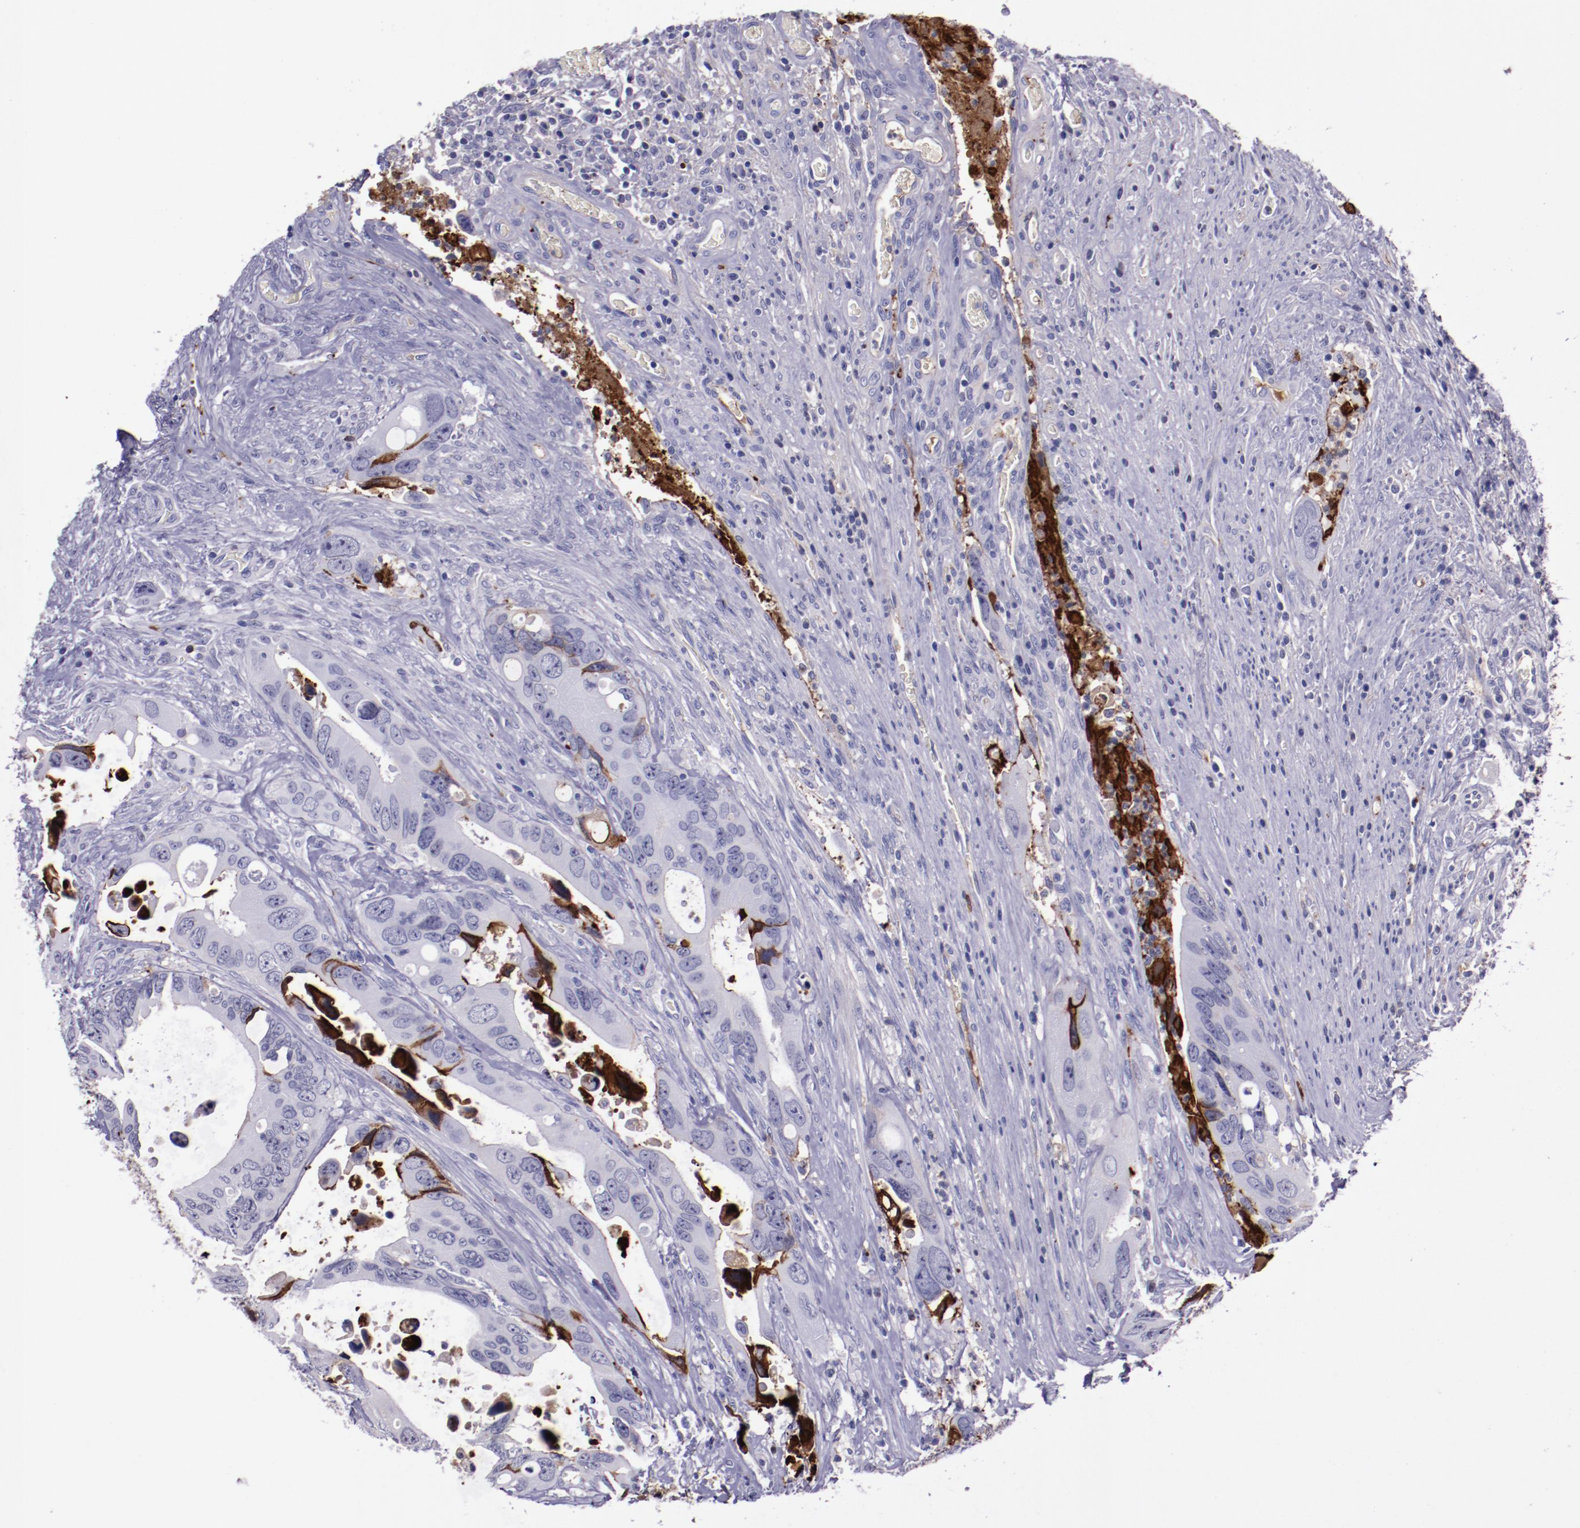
{"staining": {"intensity": "weak", "quantity": "<25%", "location": "cytoplasmic/membranous"}, "tissue": "colorectal cancer", "cell_type": "Tumor cells", "image_type": "cancer", "snomed": [{"axis": "morphology", "description": "Adenocarcinoma, NOS"}, {"axis": "topography", "description": "Rectum"}], "caption": "DAB (3,3'-diaminobenzidine) immunohistochemical staining of adenocarcinoma (colorectal) displays no significant positivity in tumor cells.", "gene": "APOH", "patient": {"sex": "male", "age": 70}}